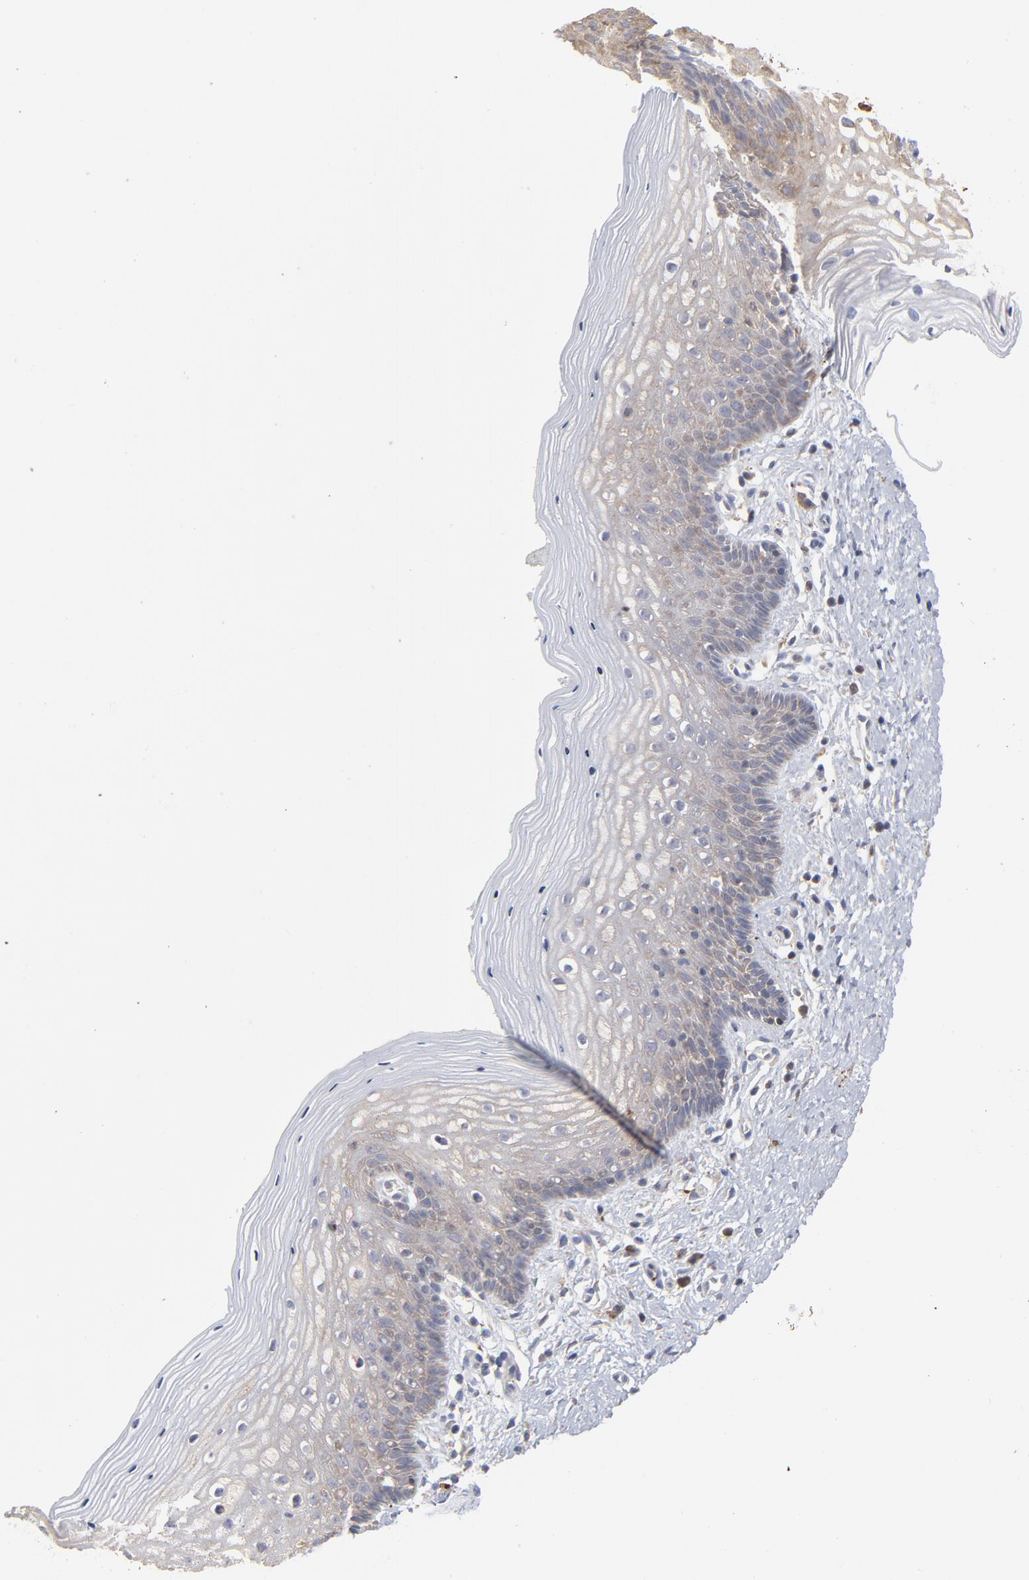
{"staining": {"intensity": "weak", "quantity": ">75%", "location": "cytoplasmic/membranous"}, "tissue": "vagina", "cell_type": "Squamous epithelial cells", "image_type": "normal", "snomed": [{"axis": "morphology", "description": "Normal tissue, NOS"}, {"axis": "topography", "description": "Vagina"}], "caption": "Immunohistochemical staining of normal human vagina shows >75% levels of weak cytoplasmic/membranous protein expression in approximately >75% of squamous epithelial cells.", "gene": "PPFIBP2", "patient": {"sex": "female", "age": 46}}